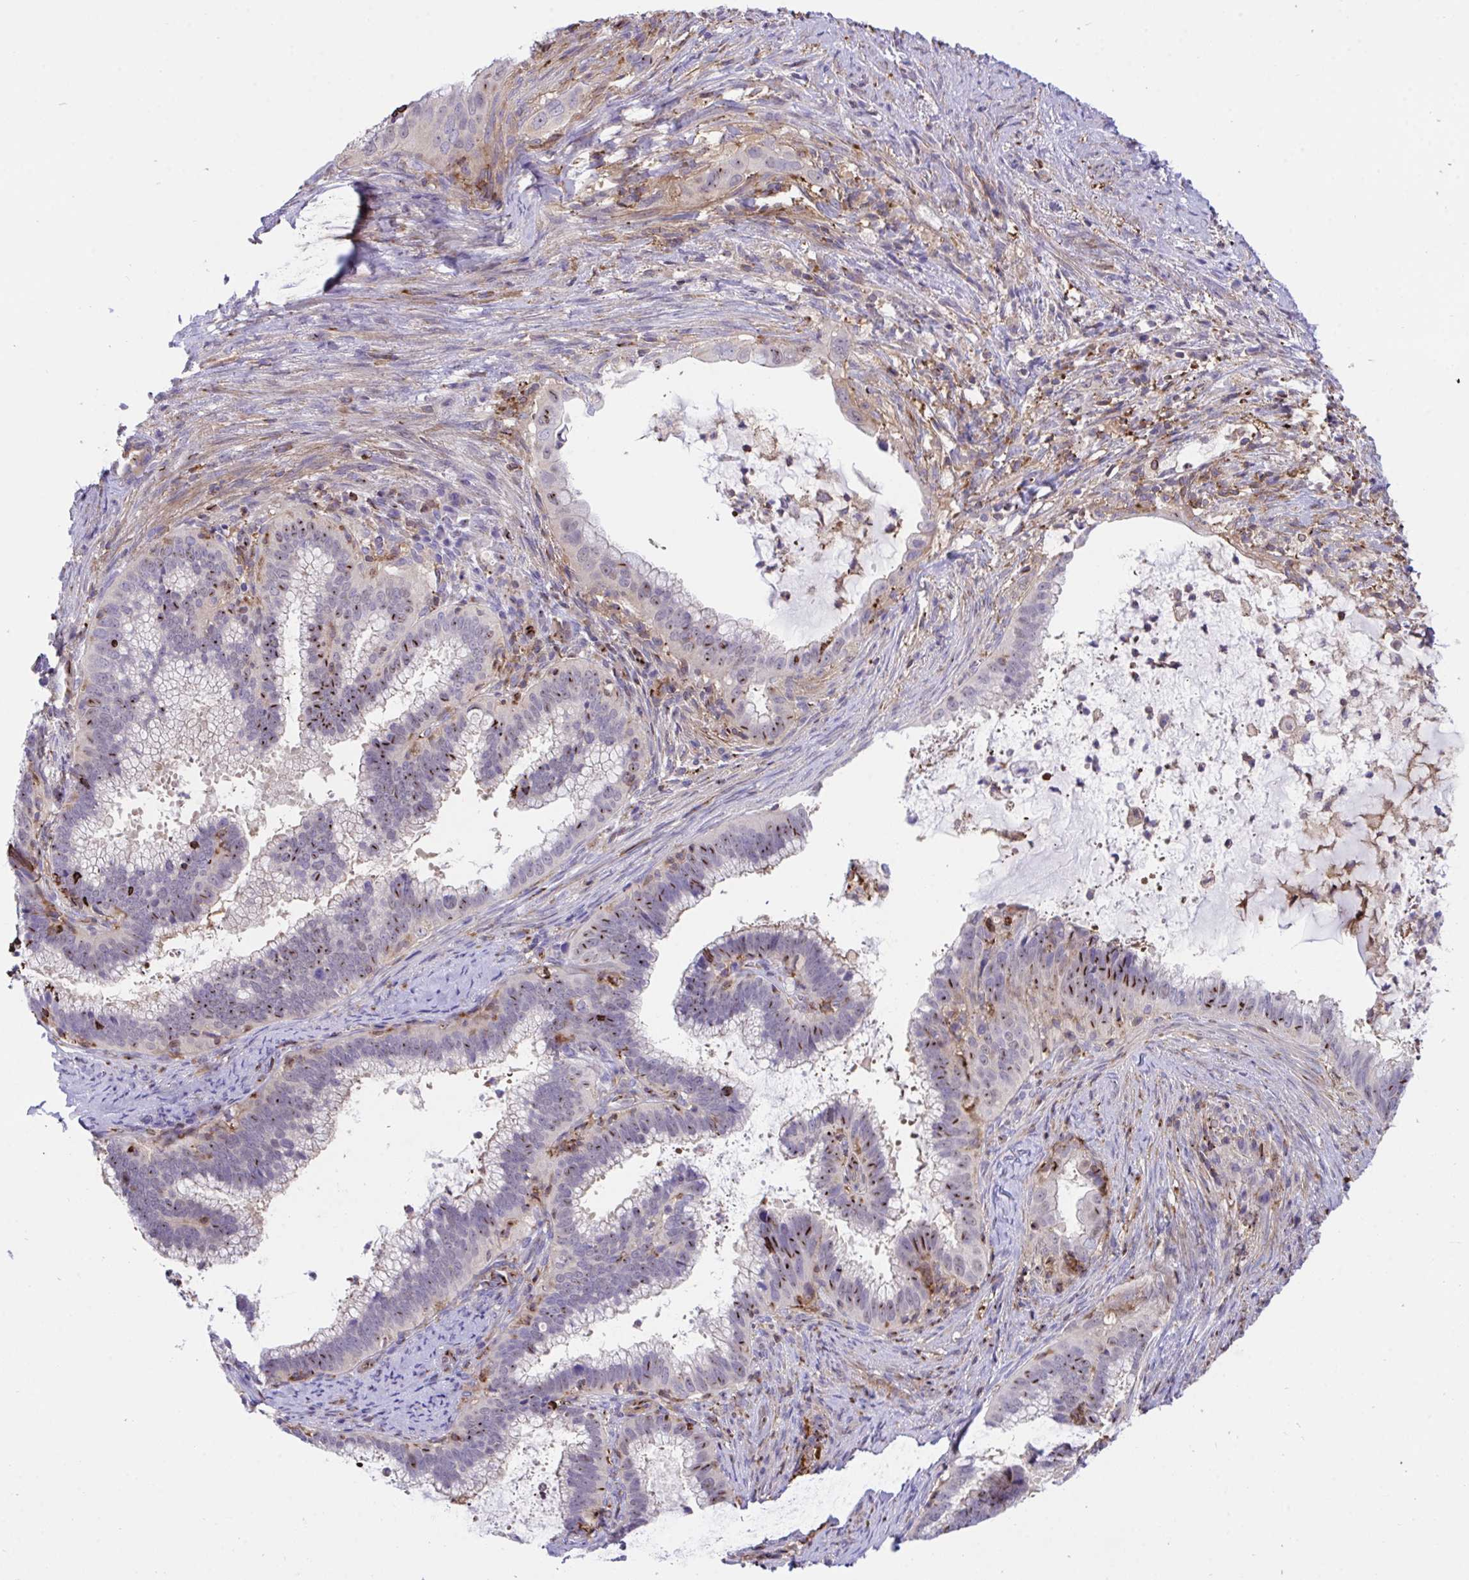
{"staining": {"intensity": "strong", "quantity": ">75%", "location": "cytoplasmic/membranous,nuclear"}, "tissue": "cervical cancer", "cell_type": "Tumor cells", "image_type": "cancer", "snomed": [{"axis": "morphology", "description": "Adenocarcinoma, NOS"}, {"axis": "topography", "description": "Cervix"}], "caption": "Immunohistochemistry (IHC) (DAB) staining of human cervical cancer (adenocarcinoma) exhibits strong cytoplasmic/membranous and nuclear protein expression in about >75% of tumor cells.", "gene": "PPIH", "patient": {"sex": "female", "age": 56}}